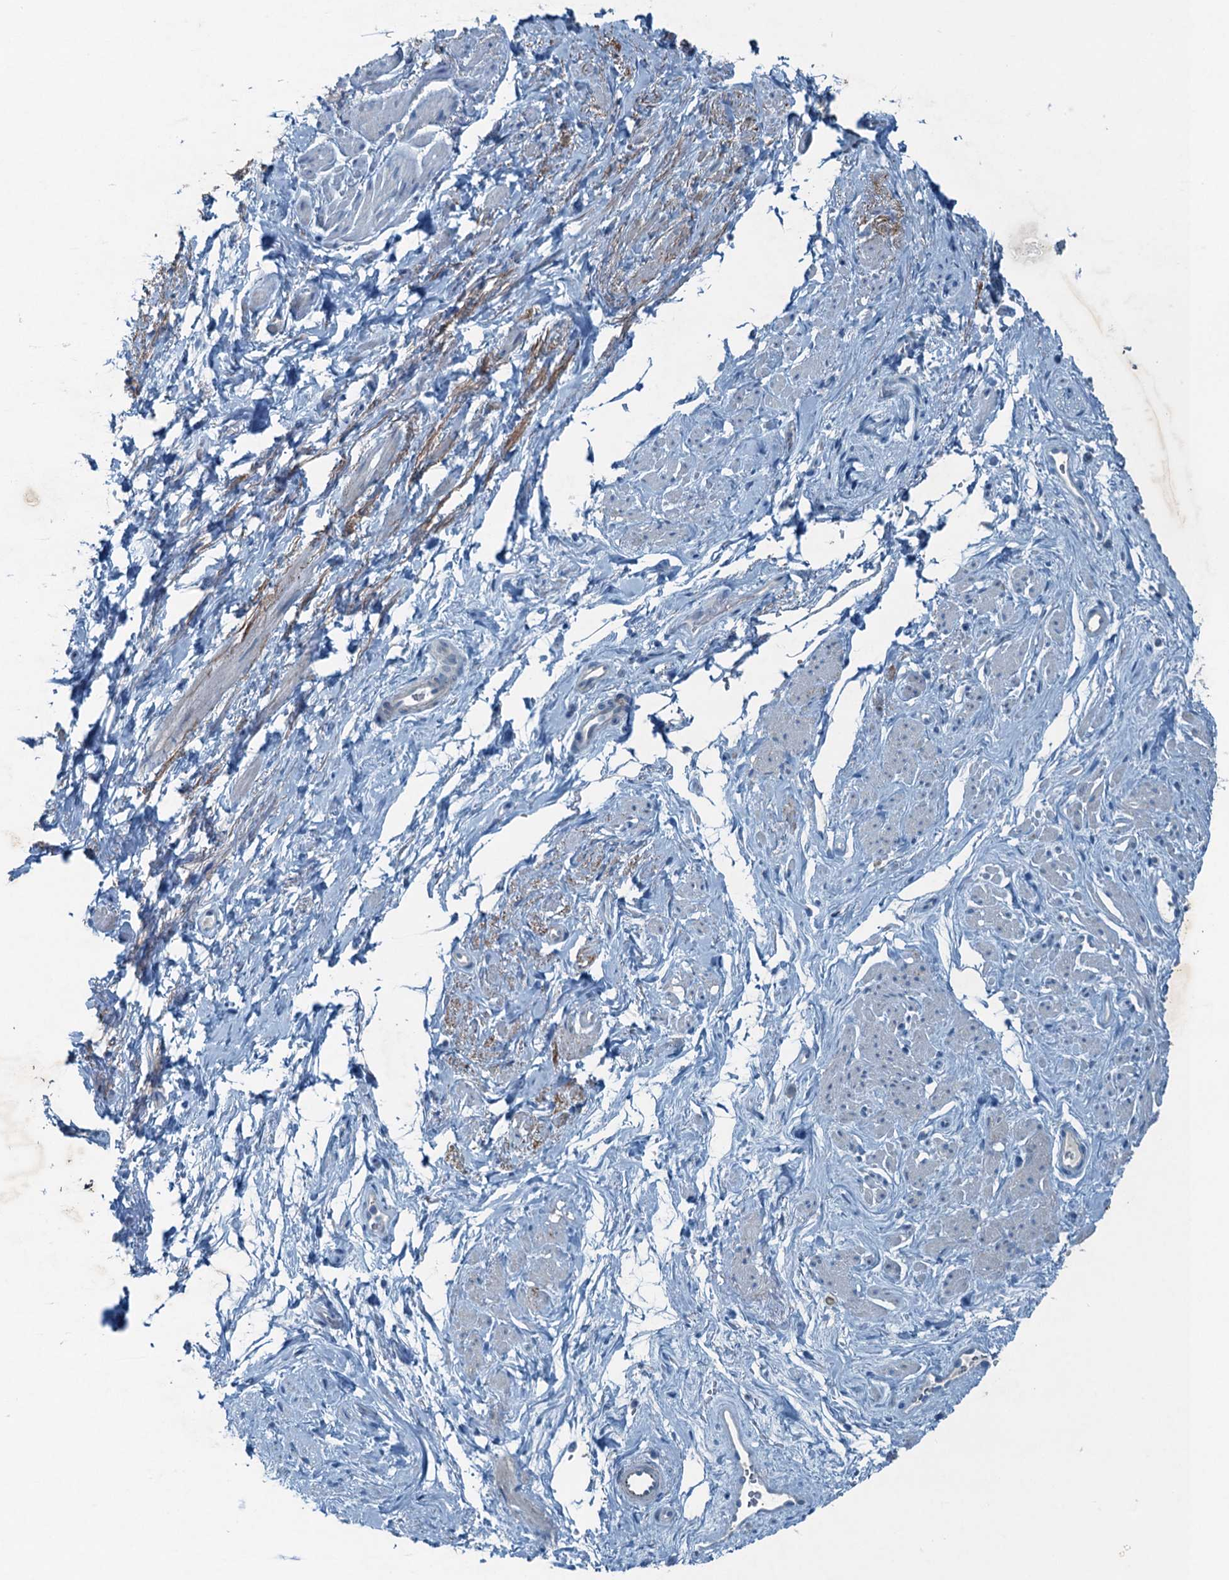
{"staining": {"intensity": "negative", "quantity": "none", "location": "none"}, "tissue": "smooth muscle", "cell_type": "Smooth muscle cells", "image_type": "normal", "snomed": [{"axis": "morphology", "description": "Normal tissue, NOS"}, {"axis": "topography", "description": "Smooth muscle"}, {"axis": "topography", "description": "Peripheral nerve tissue"}], "caption": "This is an immunohistochemistry micrograph of benign smooth muscle. There is no staining in smooth muscle cells.", "gene": "CBLIF", "patient": {"sex": "male", "age": 69}}